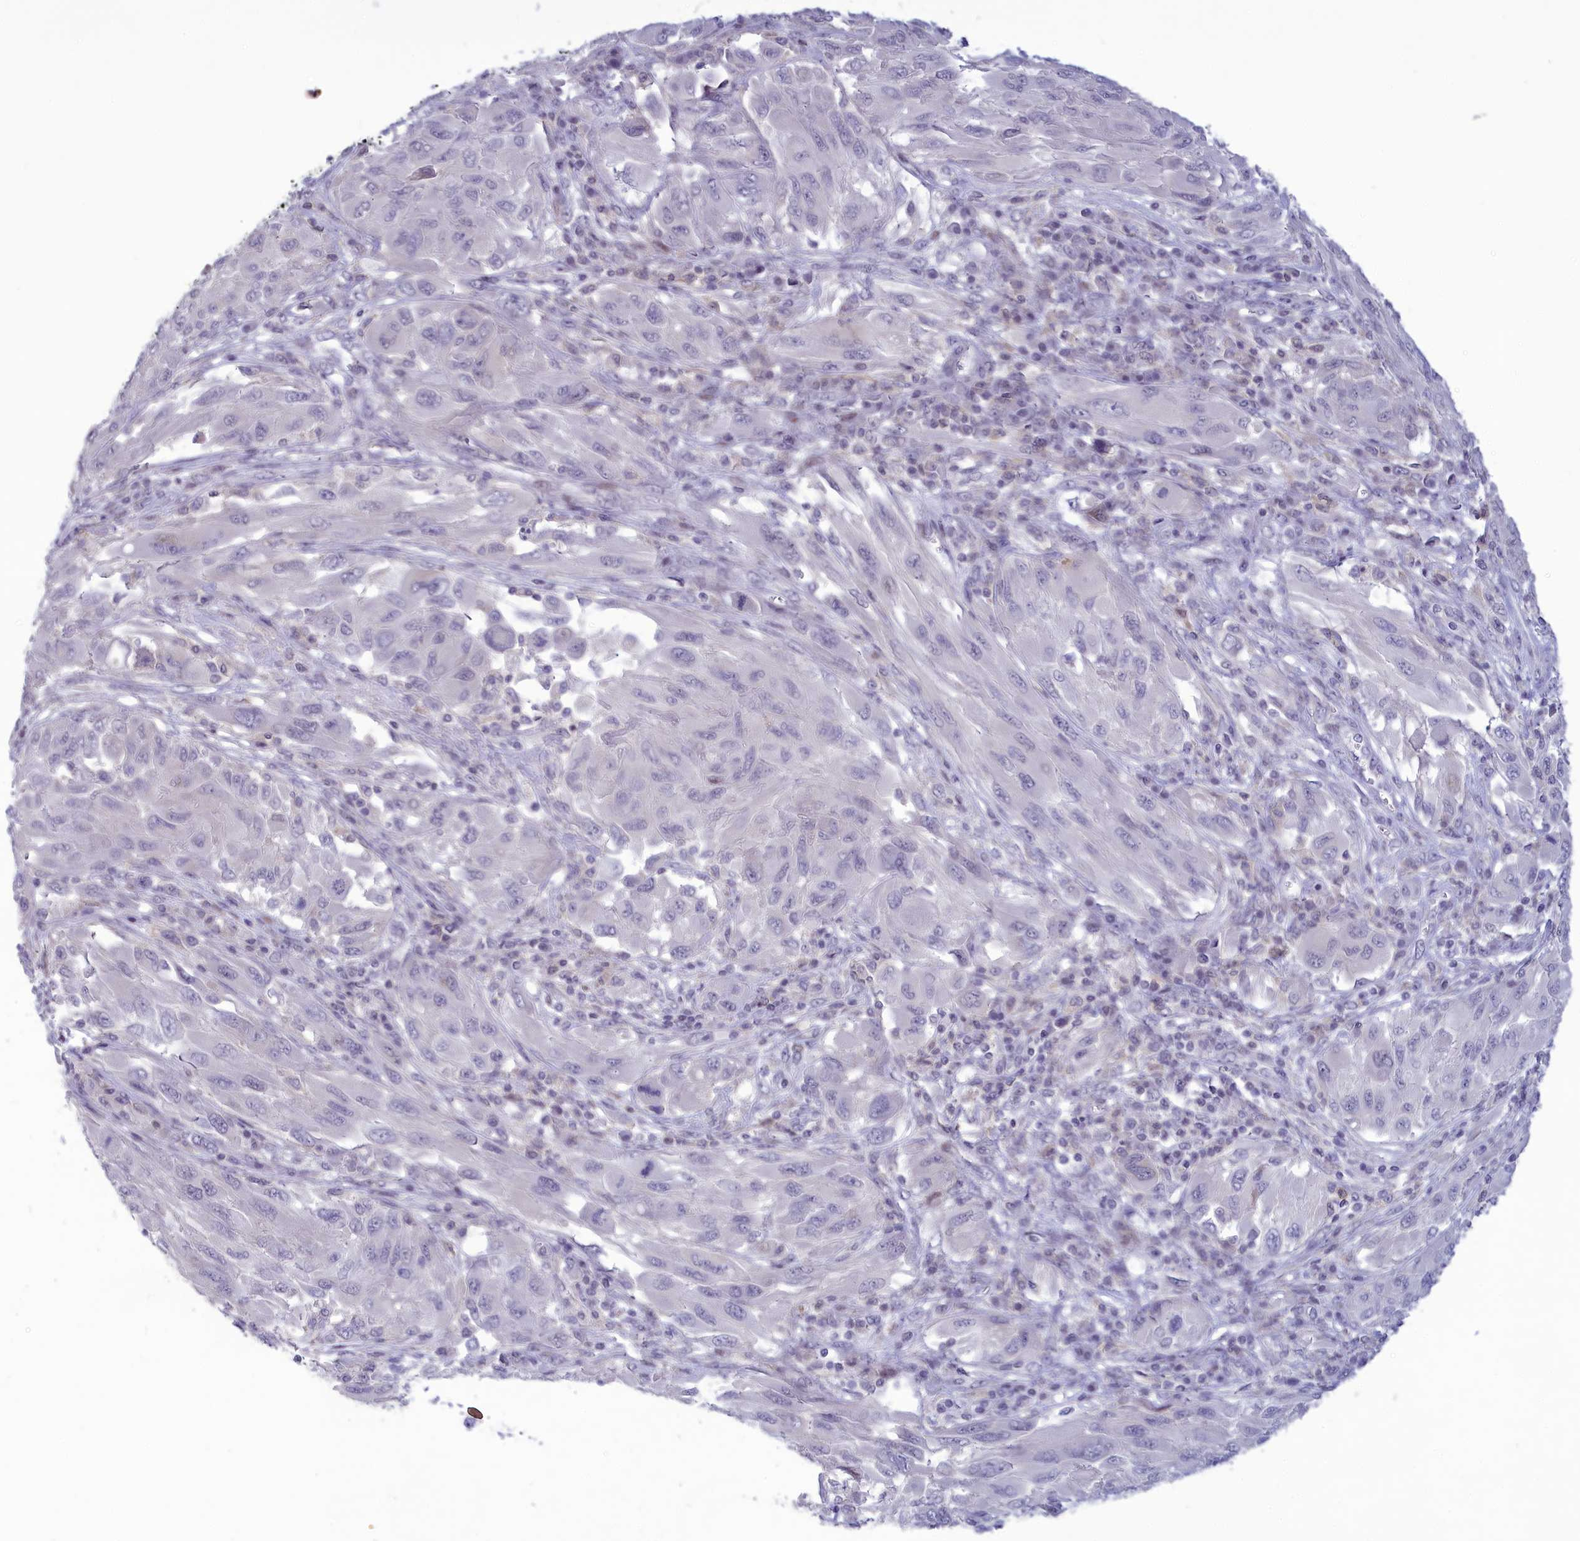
{"staining": {"intensity": "negative", "quantity": "none", "location": "none"}, "tissue": "melanoma", "cell_type": "Tumor cells", "image_type": "cancer", "snomed": [{"axis": "morphology", "description": "Malignant melanoma, NOS"}, {"axis": "topography", "description": "Skin"}], "caption": "Protein analysis of malignant melanoma exhibits no significant expression in tumor cells.", "gene": "CORO2A", "patient": {"sex": "female", "age": 91}}